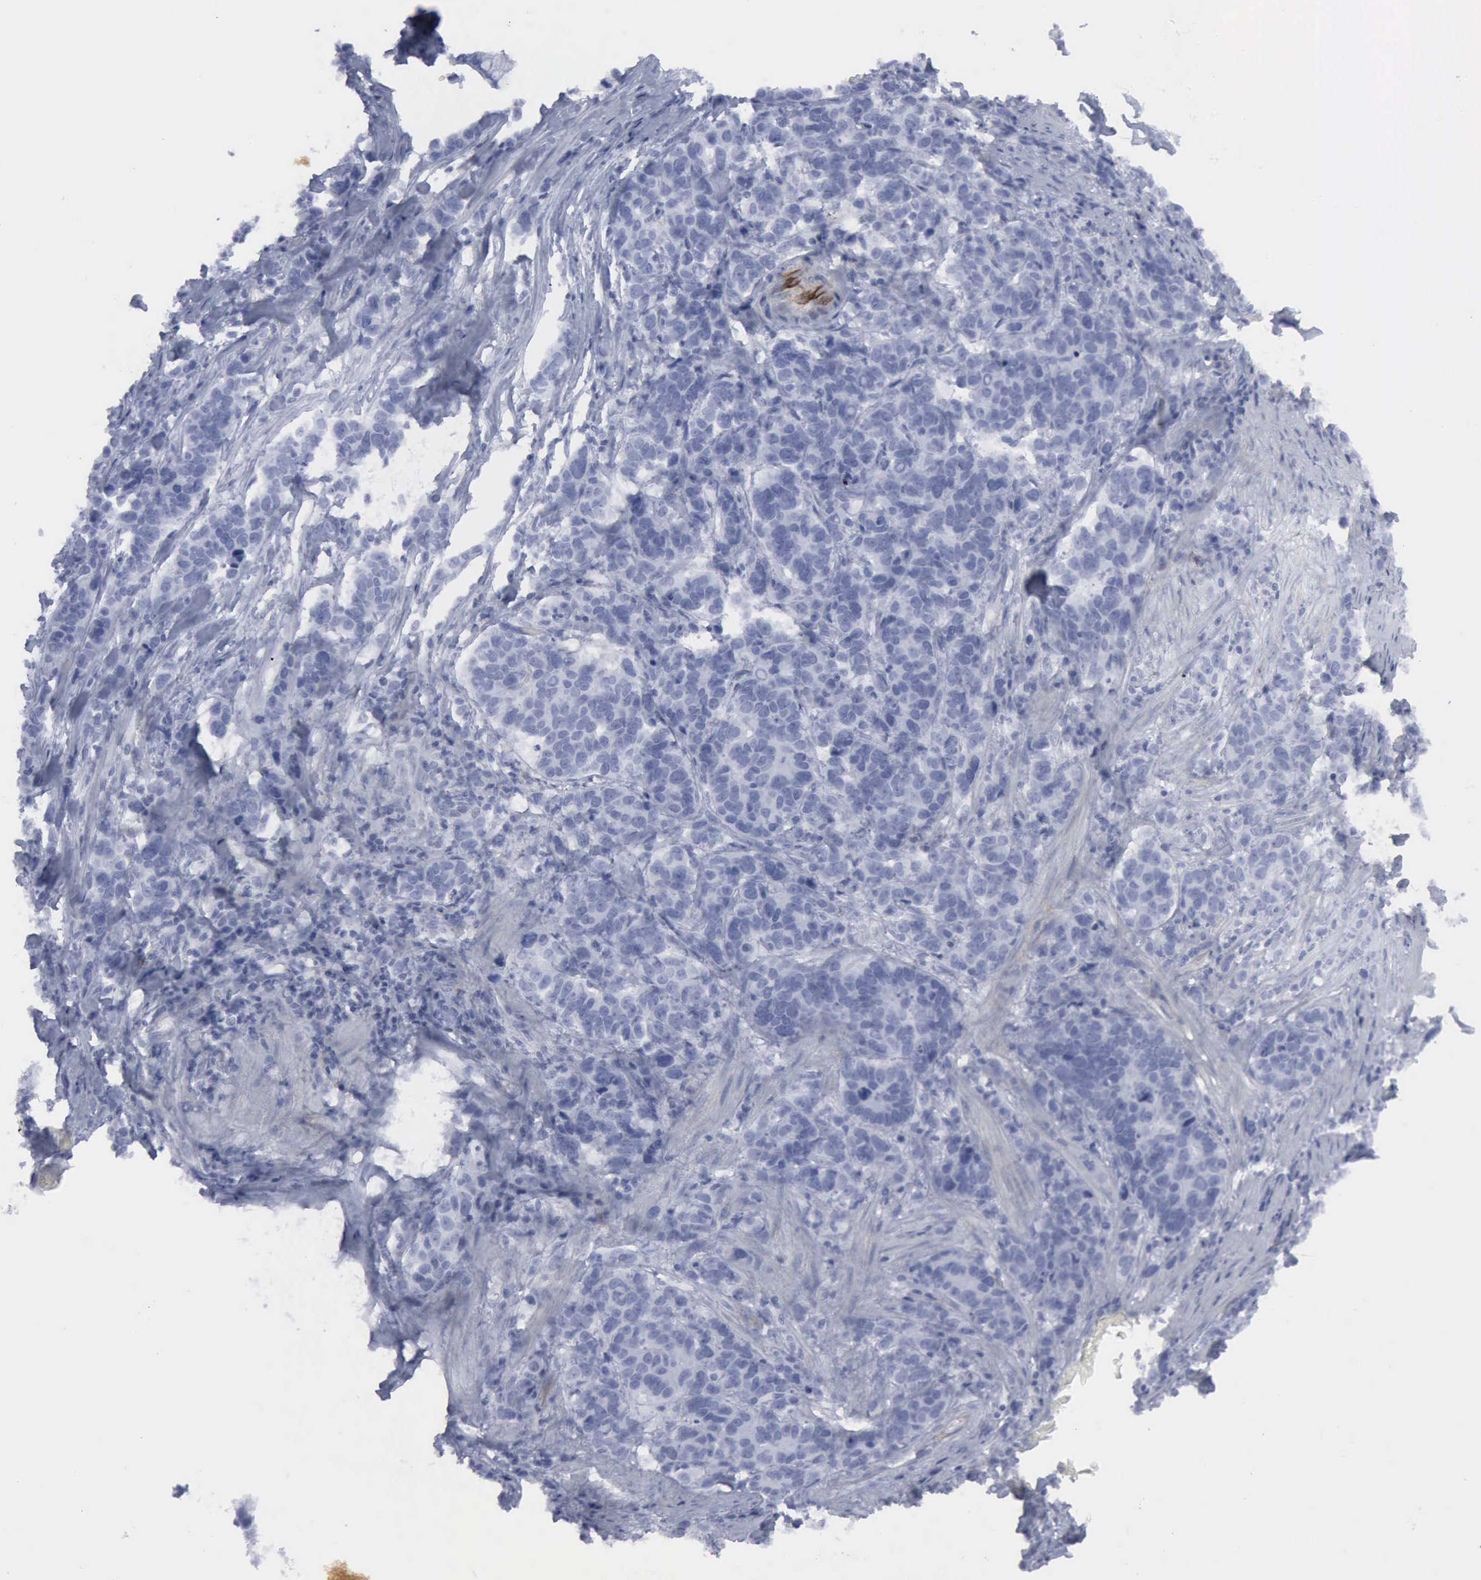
{"staining": {"intensity": "negative", "quantity": "none", "location": "none"}, "tissue": "stomach cancer", "cell_type": "Tumor cells", "image_type": "cancer", "snomed": [{"axis": "morphology", "description": "Adenocarcinoma, NOS"}, {"axis": "topography", "description": "Stomach, upper"}], "caption": "Tumor cells are negative for brown protein staining in adenocarcinoma (stomach).", "gene": "VCAM1", "patient": {"sex": "male", "age": 71}}